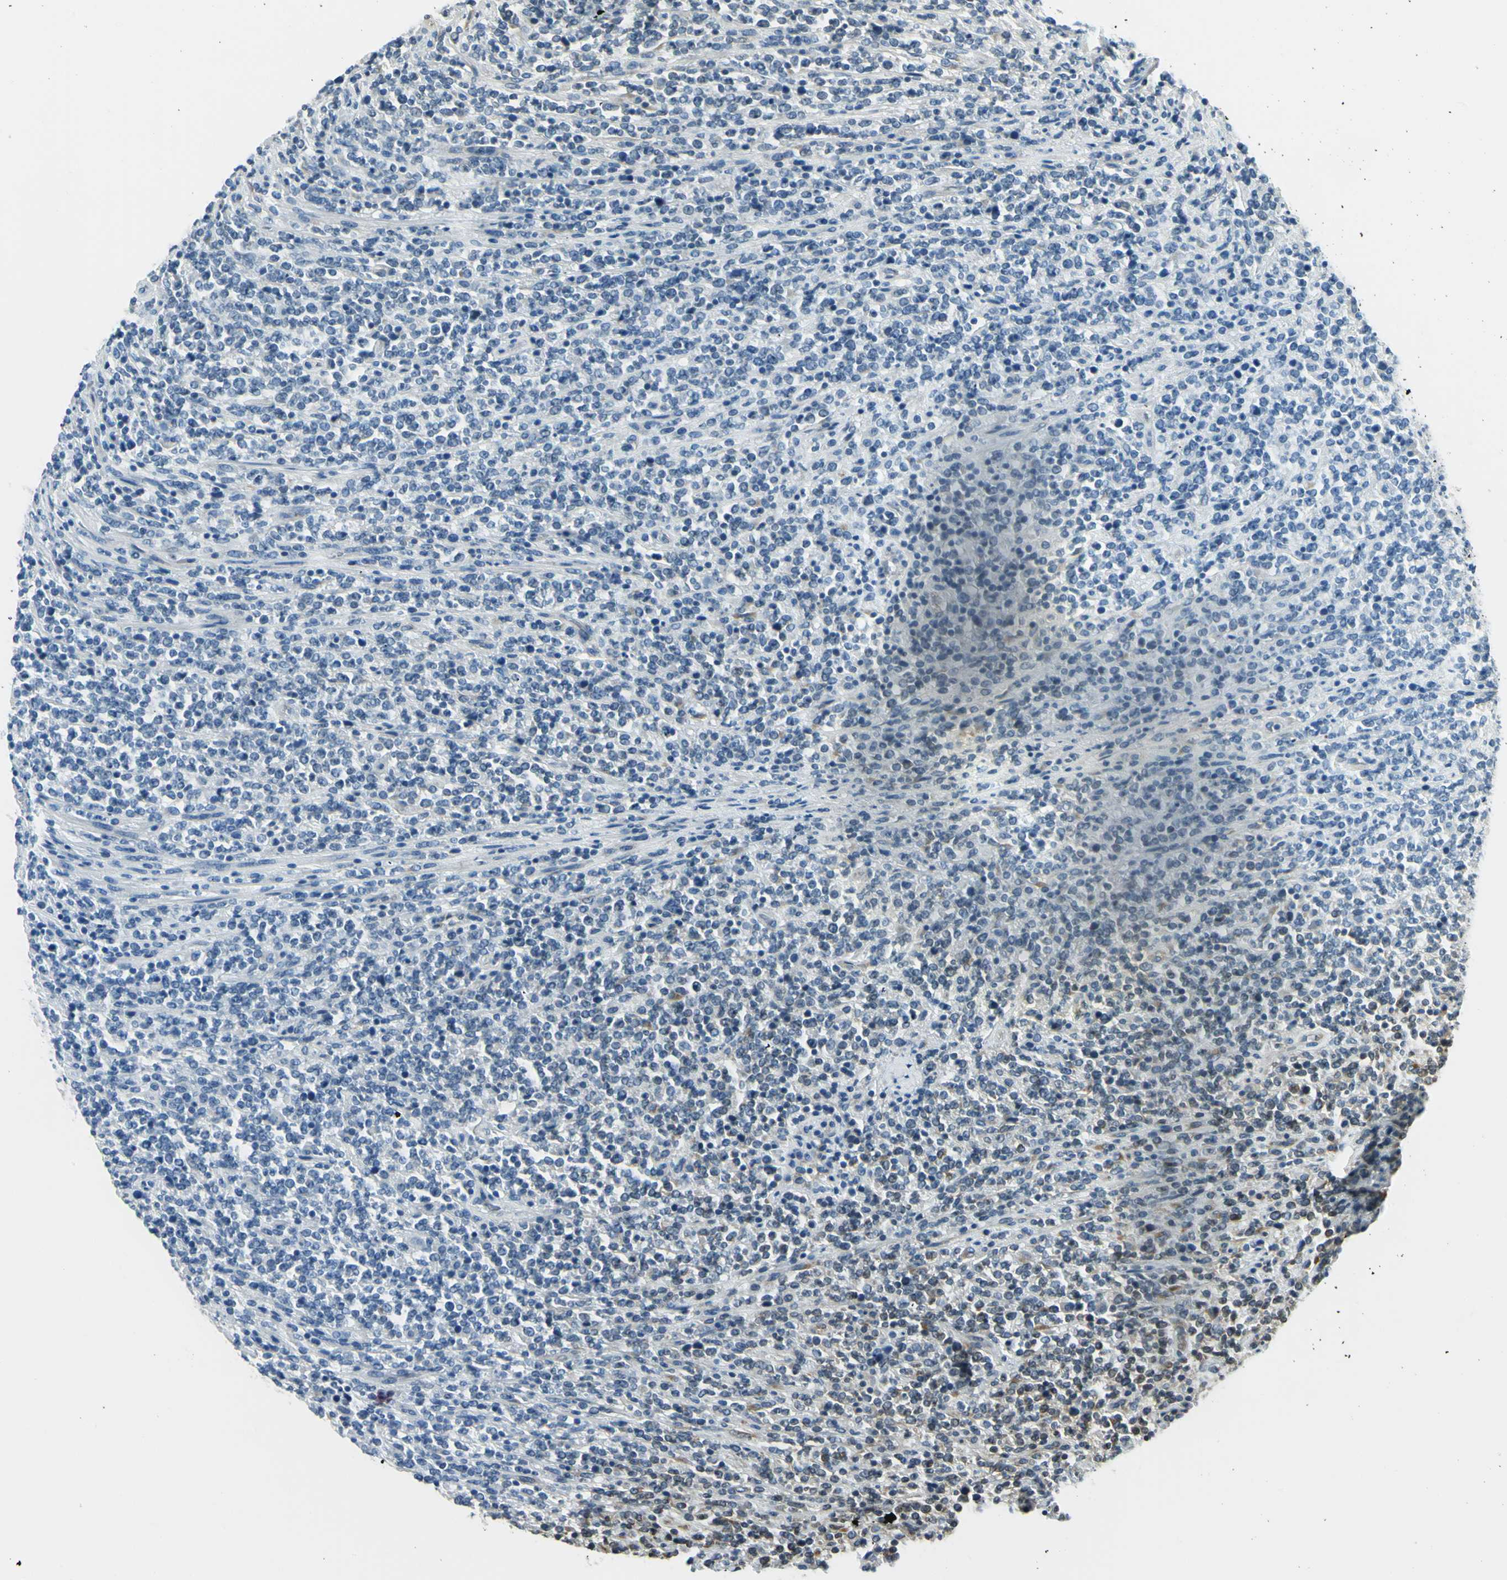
{"staining": {"intensity": "negative", "quantity": "none", "location": "none"}, "tissue": "lymphoma", "cell_type": "Tumor cells", "image_type": "cancer", "snomed": [{"axis": "morphology", "description": "Malignant lymphoma, non-Hodgkin's type, High grade"}, {"axis": "topography", "description": "Soft tissue"}], "caption": "Lymphoma stained for a protein using IHC shows no staining tumor cells.", "gene": "IGDCC4", "patient": {"sex": "male", "age": 18}}